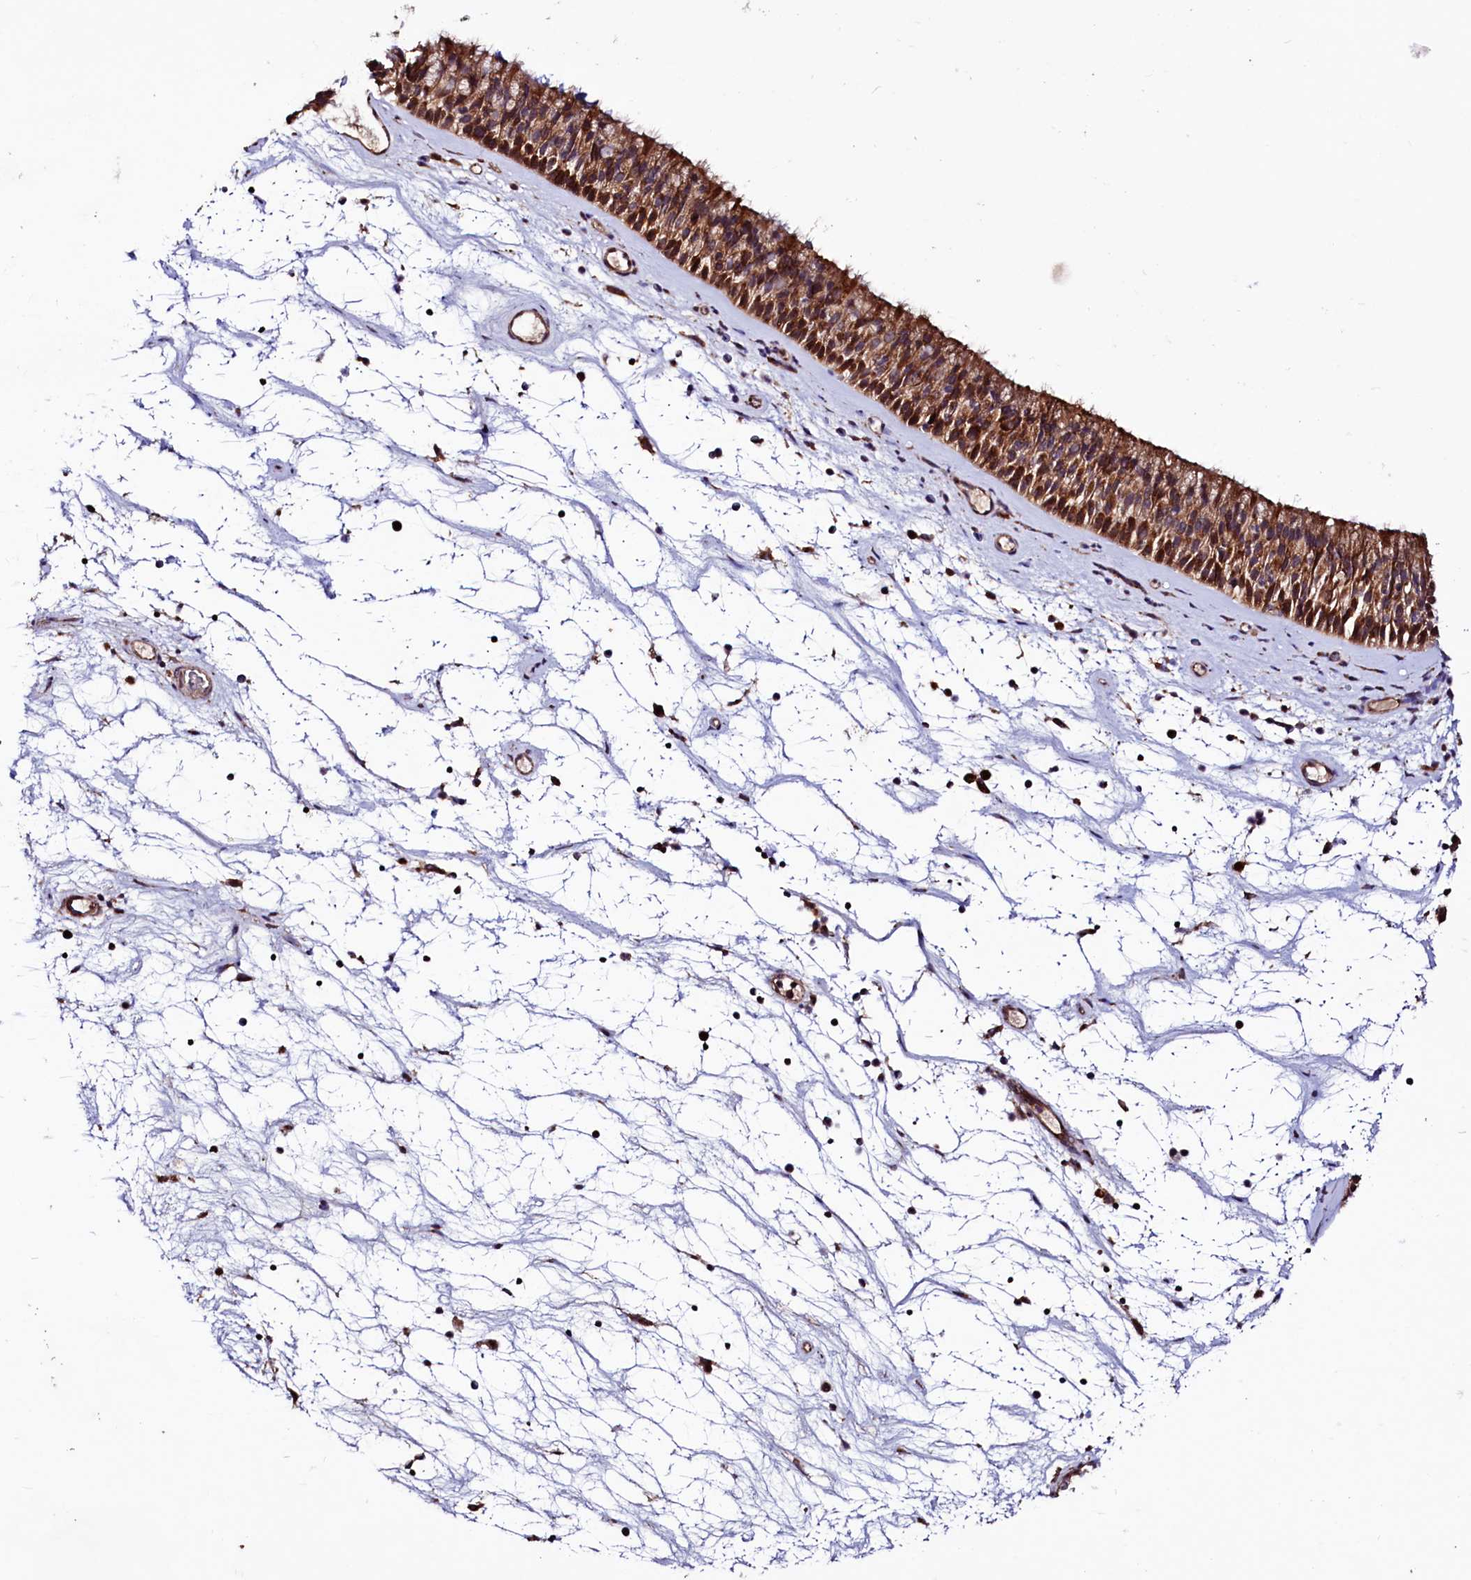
{"staining": {"intensity": "strong", "quantity": ">75%", "location": "cytoplasmic/membranous"}, "tissue": "nasopharynx", "cell_type": "Respiratory epithelial cells", "image_type": "normal", "snomed": [{"axis": "morphology", "description": "Normal tissue, NOS"}, {"axis": "topography", "description": "Nasopharynx"}], "caption": "Immunohistochemical staining of normal human nasopharynx shows high levels of strong cytoplasmic/membranous positivity in approximately >75% of respiratory epithelial cells.", "gene": "STARD5", "patient": {"sex": "male", "age": 64}}